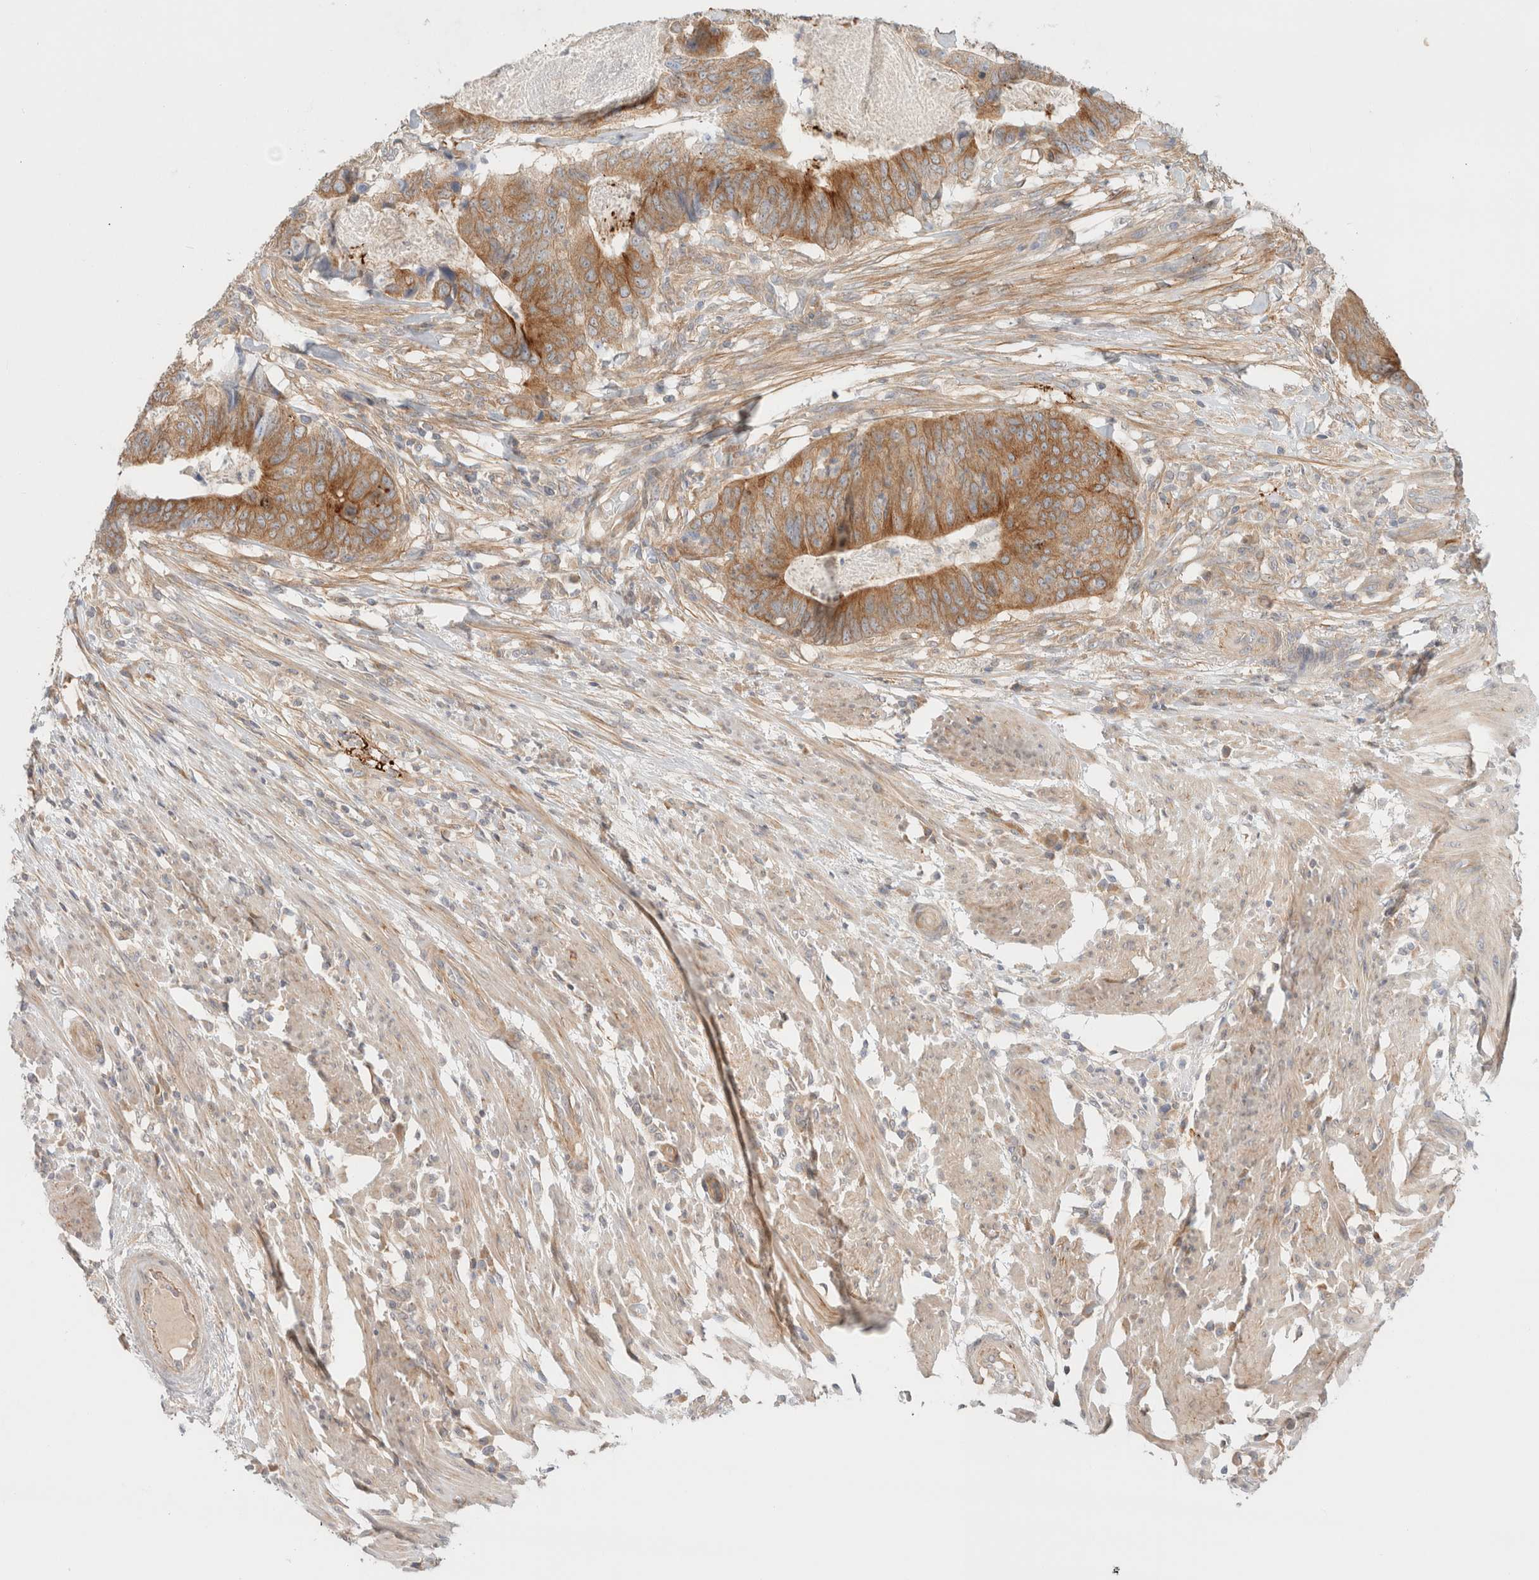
{"staining": {"intensity": "moderate", "quantity": ">75%", "location": "cytoplasmic/membranous"}, "tissue": "colorectal cancer", "cell_type": "Tumor cells", "image_type": "cancer", "snomed": [{"axis": "morphology", "description": "Adenocarcinoma, NOS"}, {"axis": "topography", "description": "Colon"}], "caption": "Immunohistochemistry (IHC) of colorectal adenocarcinoma shows medium levels of moderate cytoplasmic/membranous staining in about >75% of tumor cells.", "gene": "MARK3", "patient": {"sex": "male", "age": 56}}